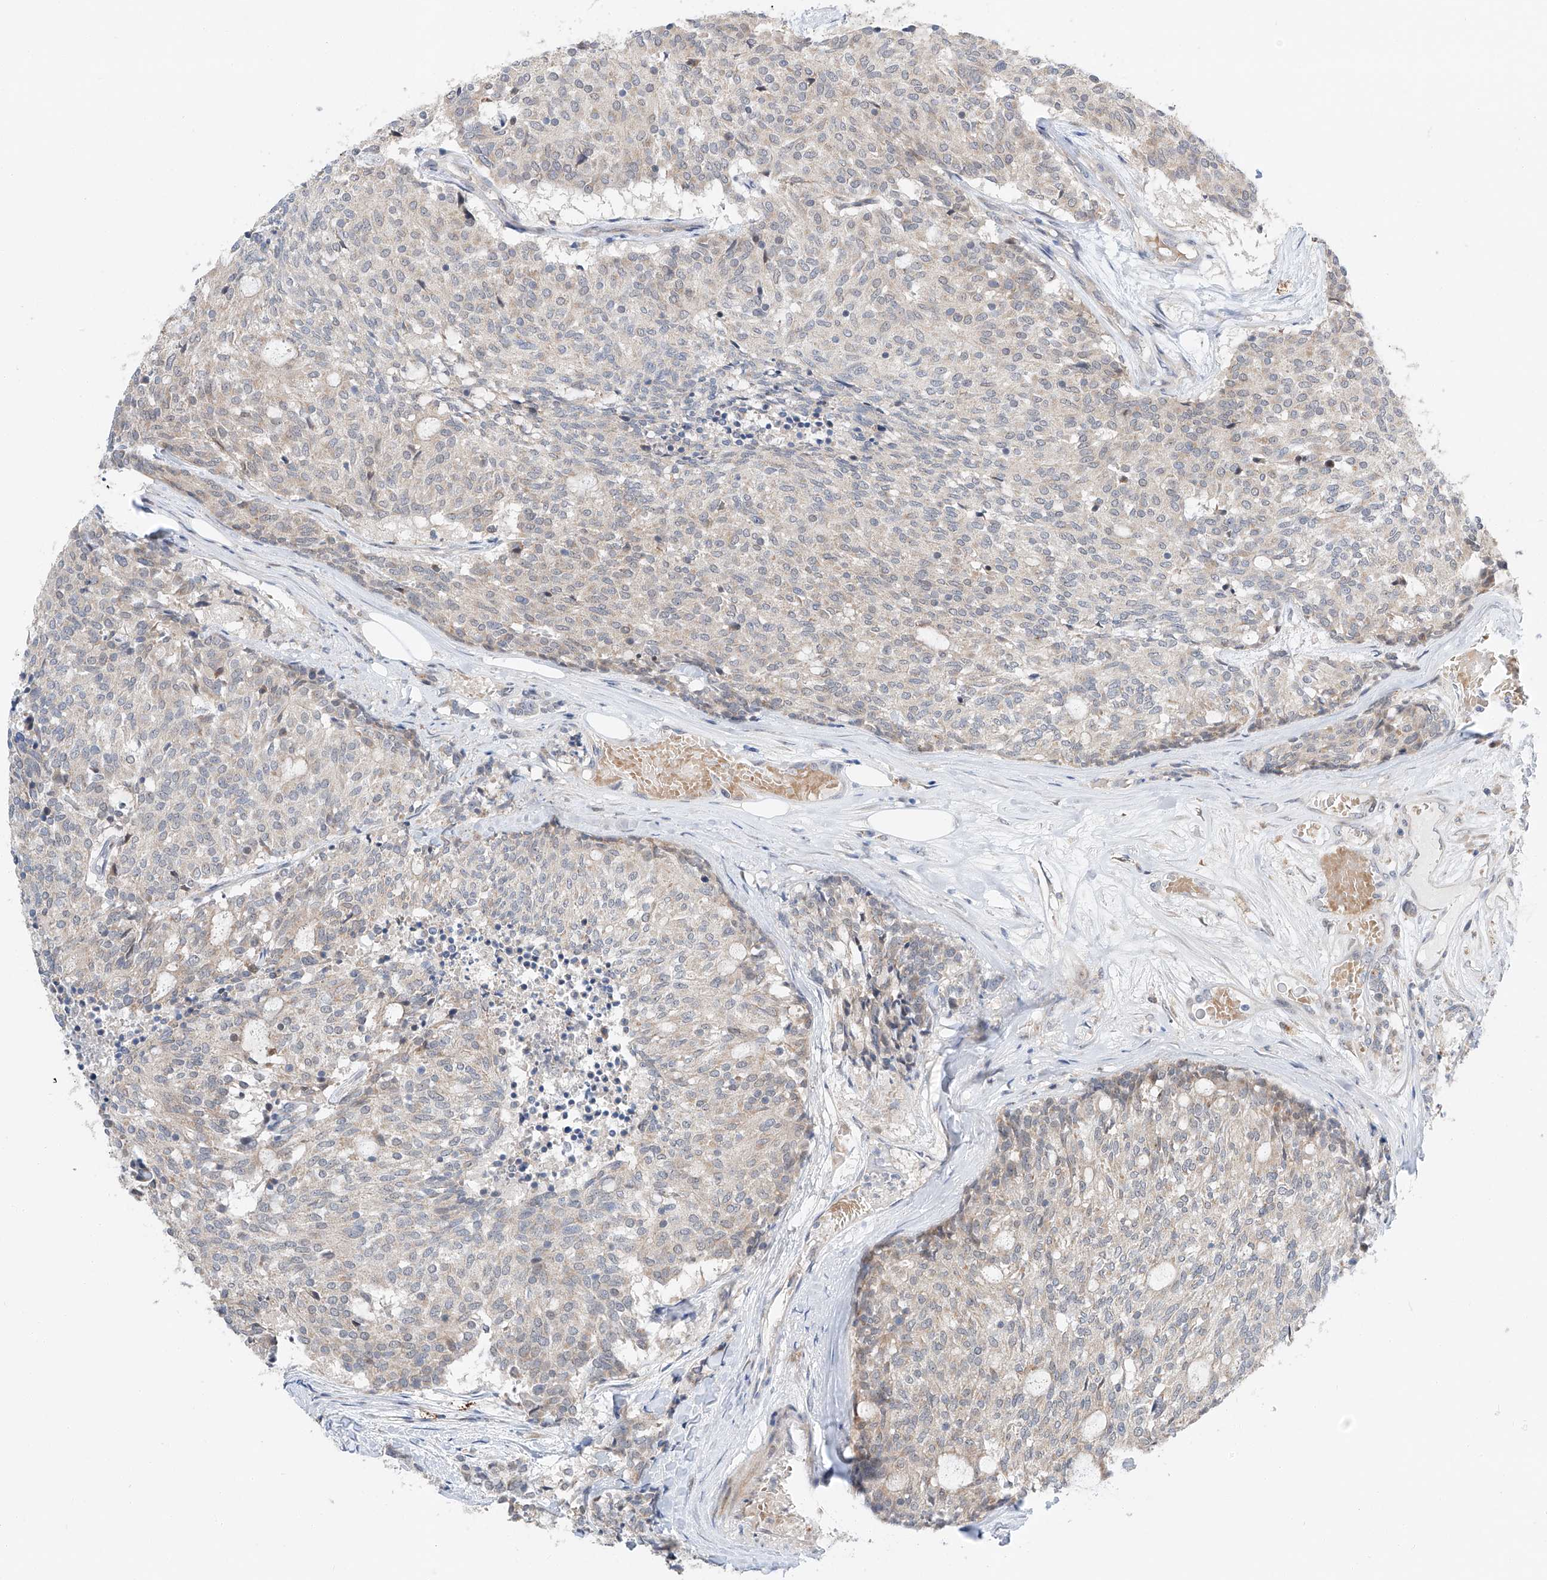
{"staining": {"intensity": "negative", "quantity": "none", "location": "none"}, "tissue": "carcinoid", "cell_type": "Tumor cells", "image_type": "cancer", "snomed": [{"axis": "morphology", "description": "Carcinoid, malignant, NOS"}, {"axis": "topography", "description": "Pancreas"}], "caption": "Protein analysis of carcinoid demonstrates no significant positivity in tumor cells.", "gene": "CLDND1", "patient": {"sex": "female", "age": 54}}